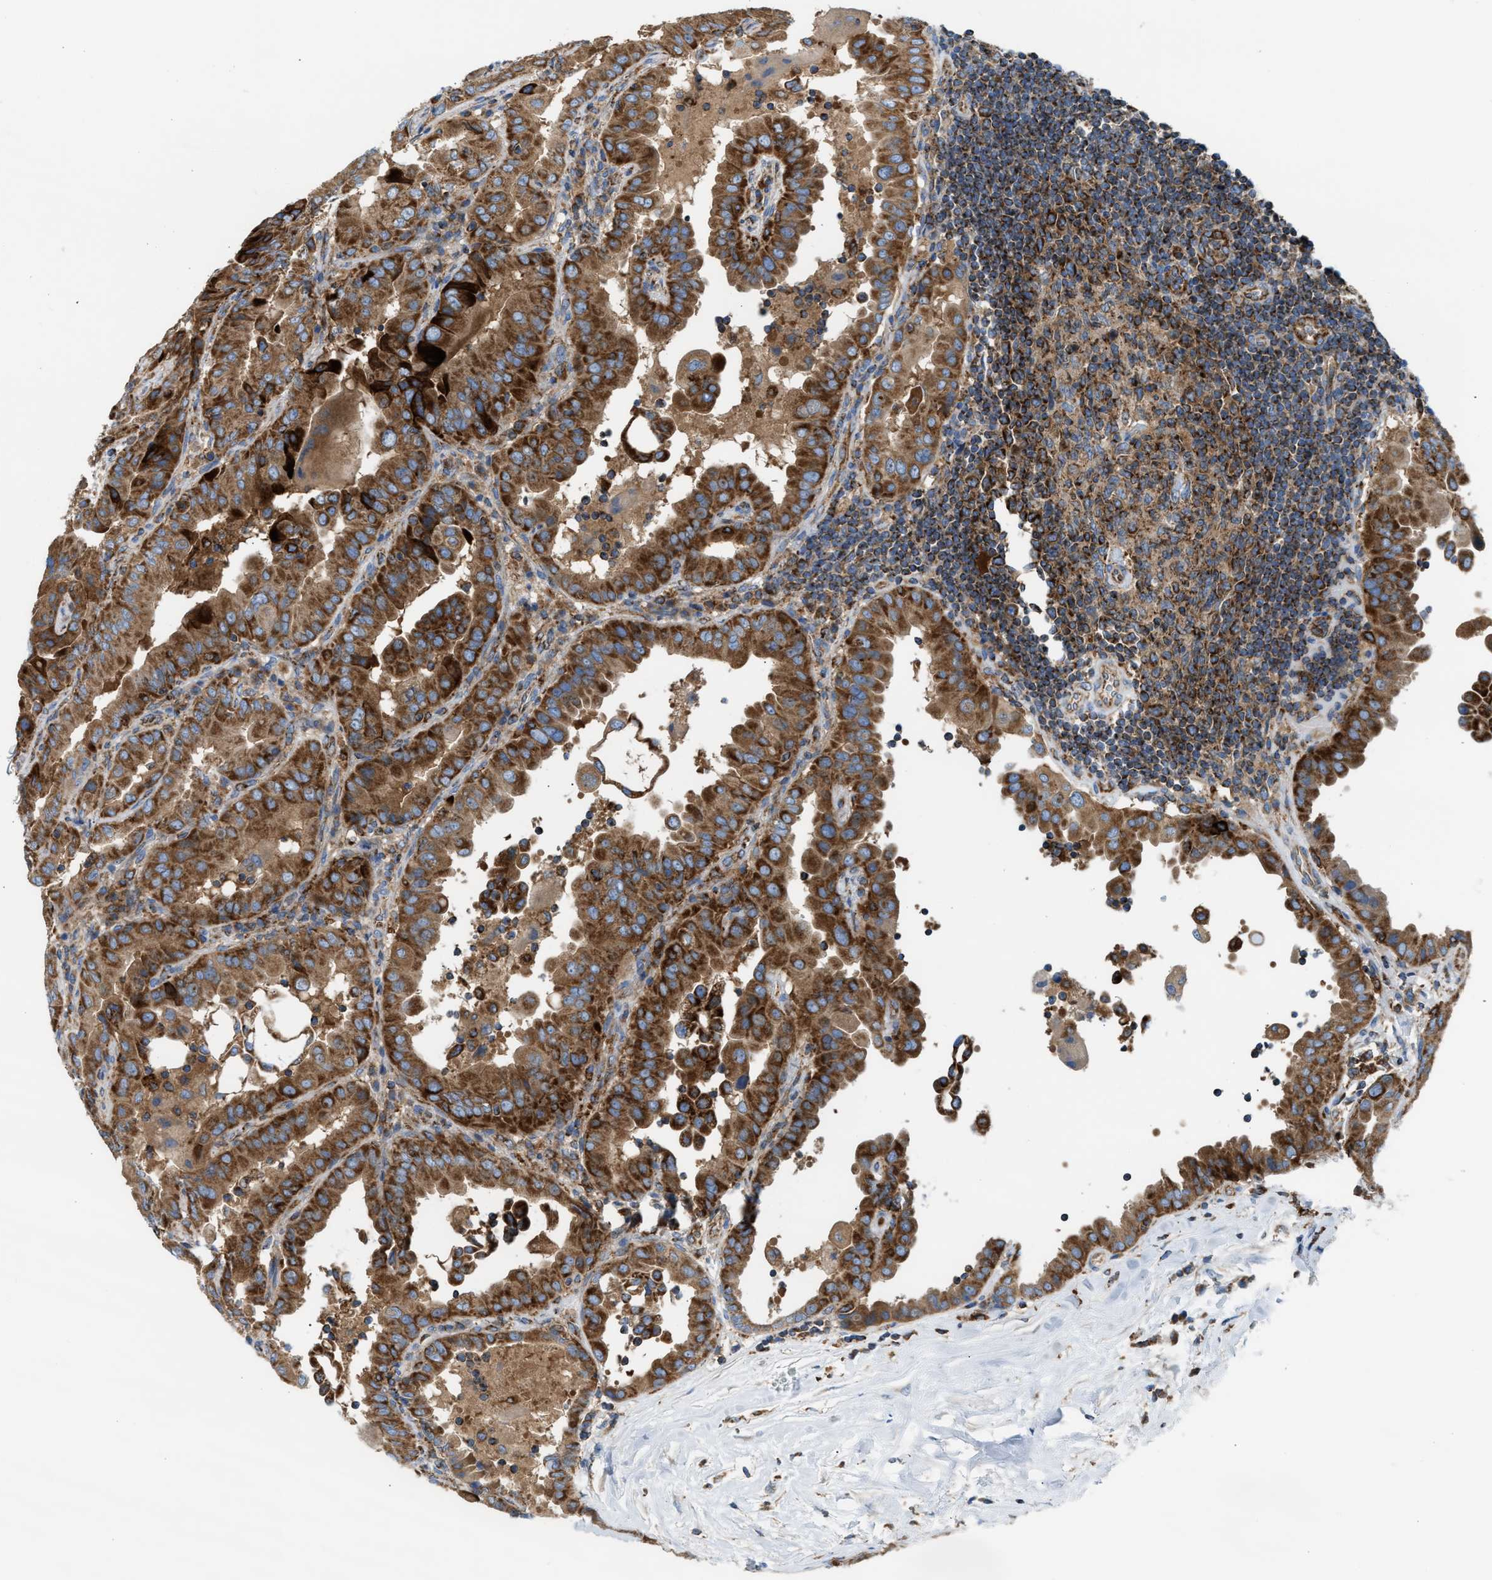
{"staining": {"intensity": "strong", "quantity": ">75%", "location": "cytoplasmic/membranous"}, "tissue": "thyroid cancer", "cell_type": "Tumor cells", "image_type": "cancer", "snomed": [{"axis": "morphology", "description": "Papillary adenocarcinoma, NOS"}, {"axis": "topography", "description": "Thyroid gland"}], "caption": "Papillary adenocarcinoma (thyroid) stained with a protein marker exhibits strong staining in tumor cells.", "gene": "TBC1D15", "patient": {"sex": "male", "age": 33}}